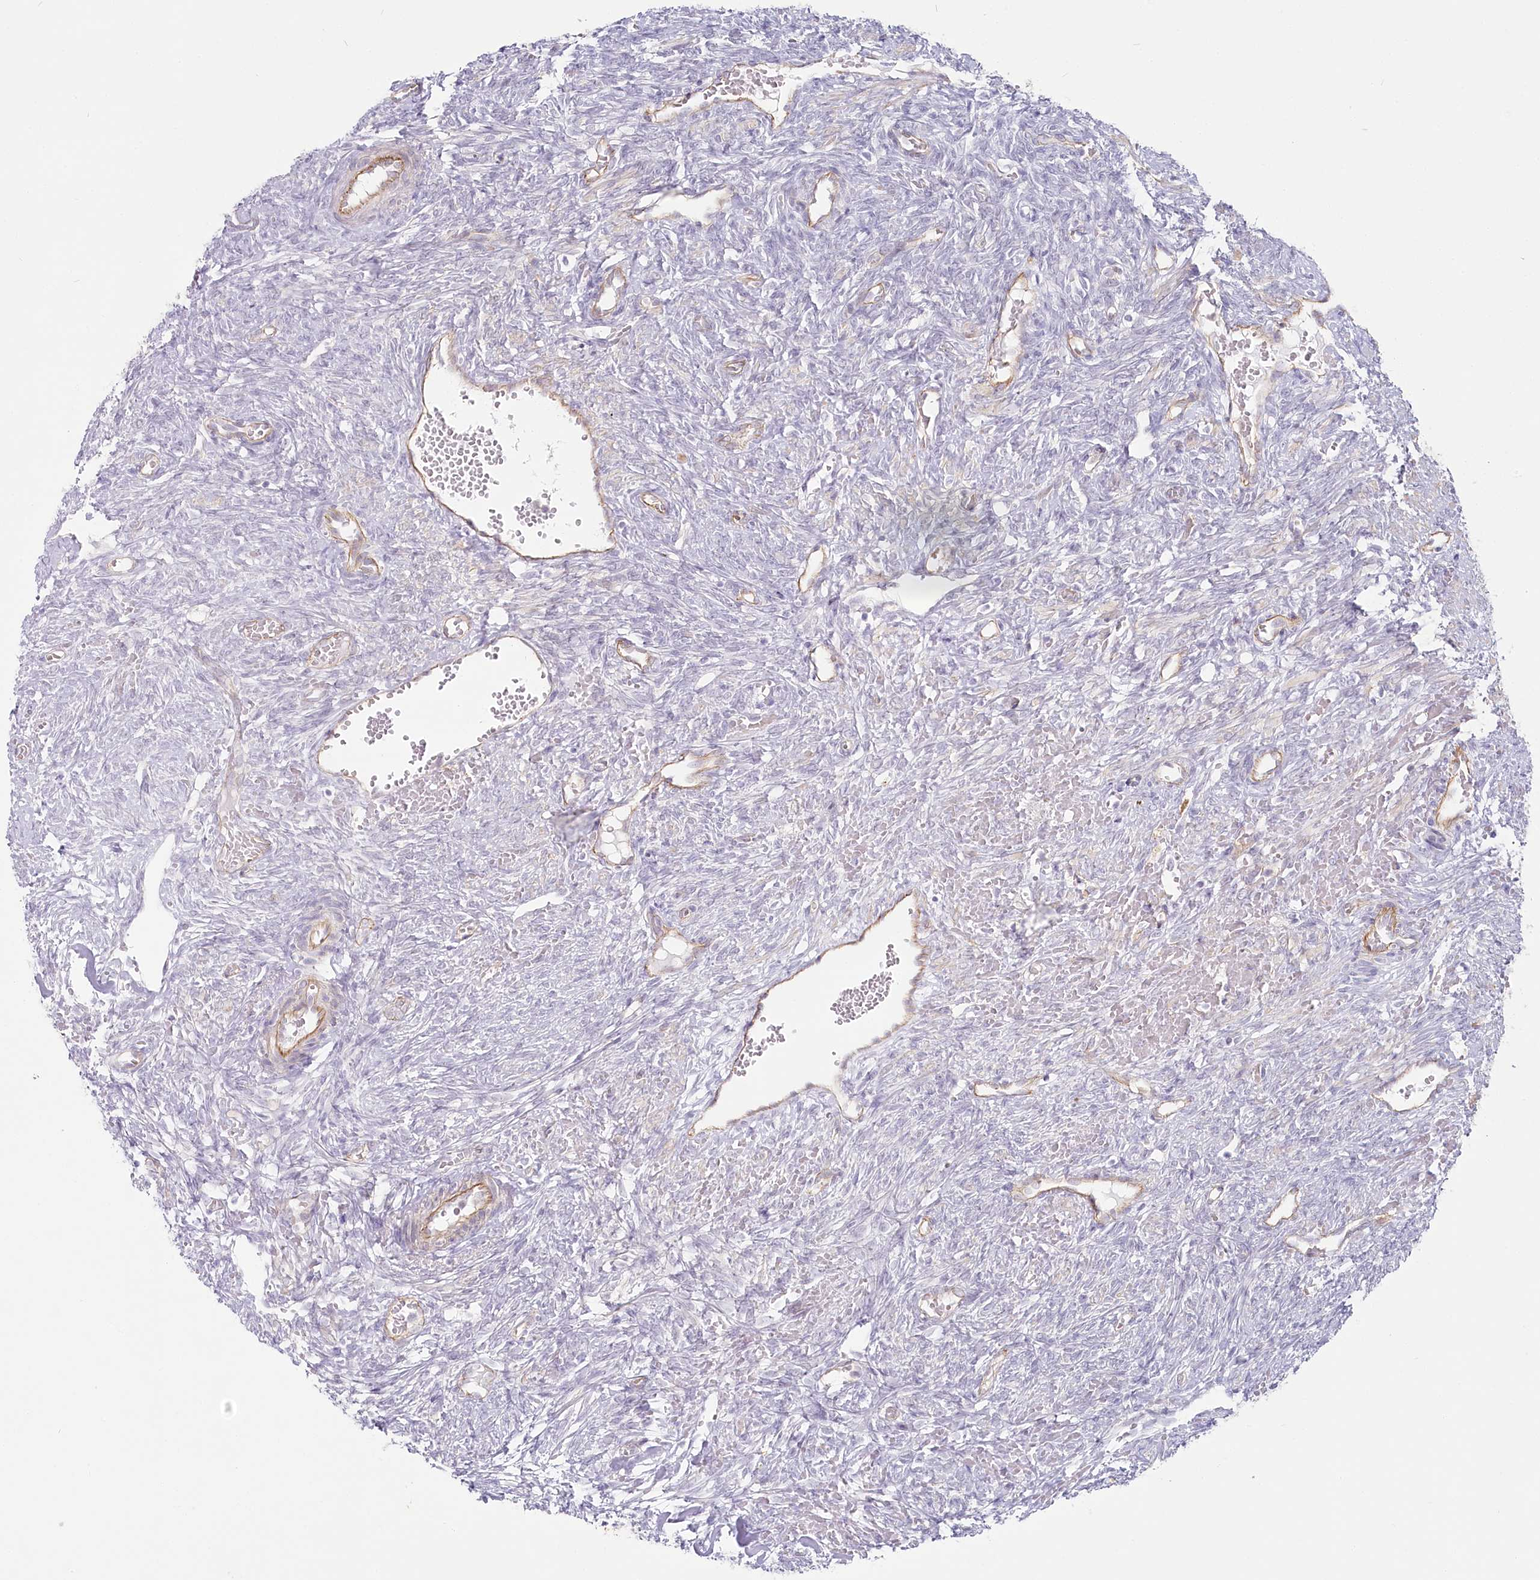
{"staining": {"intensity": "weak", "quantity": "<25%", "location": "nuclear"}, "tissue": "ovary", "cell_type": "Follicle cells", "image_type": "normal", "snomed": [{"axis": "morphology", "description": "Normal tissue, NOS"}, {"axis": "topography", "description": "Ovary"}], "caption": "An IHC photomicrograph of benign ovary is shown. There is no staining in follicle cells of ovary. (DAB (3,3'-diaminobenzidine) IHC with hematoxylin counter stain).", "gene": "ABHD8", "patient": {"sex": "female", "age": 41}}